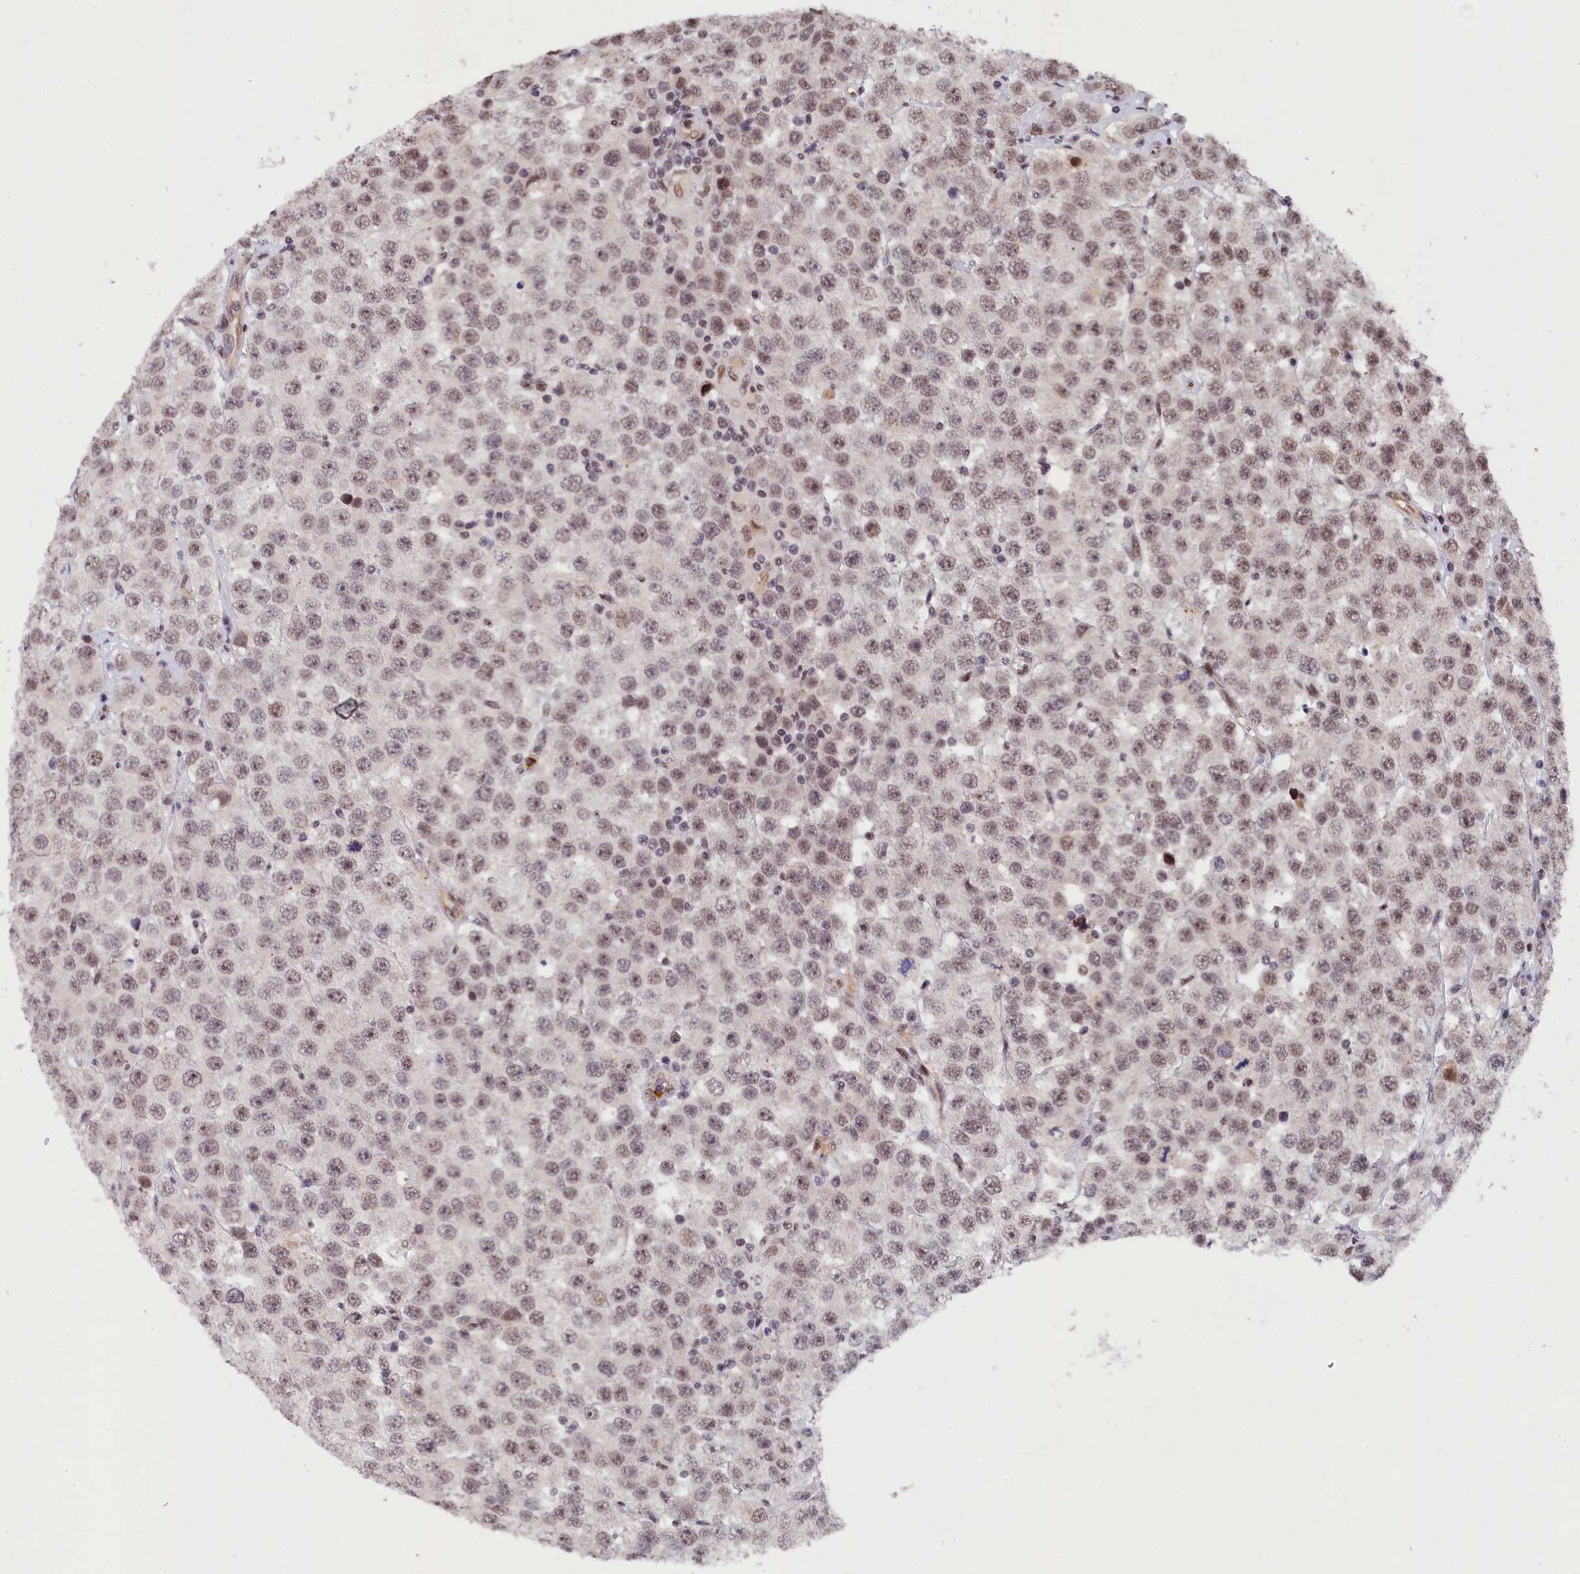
{"staining": {"intensity": "weak", "quantity": ">75%", "location": "nuclear"}, "tissue": "testis cancer", "cell_type": "Tumor cells", "image_type": "cancer", "snomed": [{"axis": "morphology", "description": "Seminoma, NOS"}, {"axis": "topography", "description": "Testis"}], "caption": "Weak nuclear positivity for a protein is appreciated in about >75% of tumor cells of testis seminoma using immunohistochemistry (IHC).", "gene": "ADIG", "patient": {"sex": "male", "age": 28}}